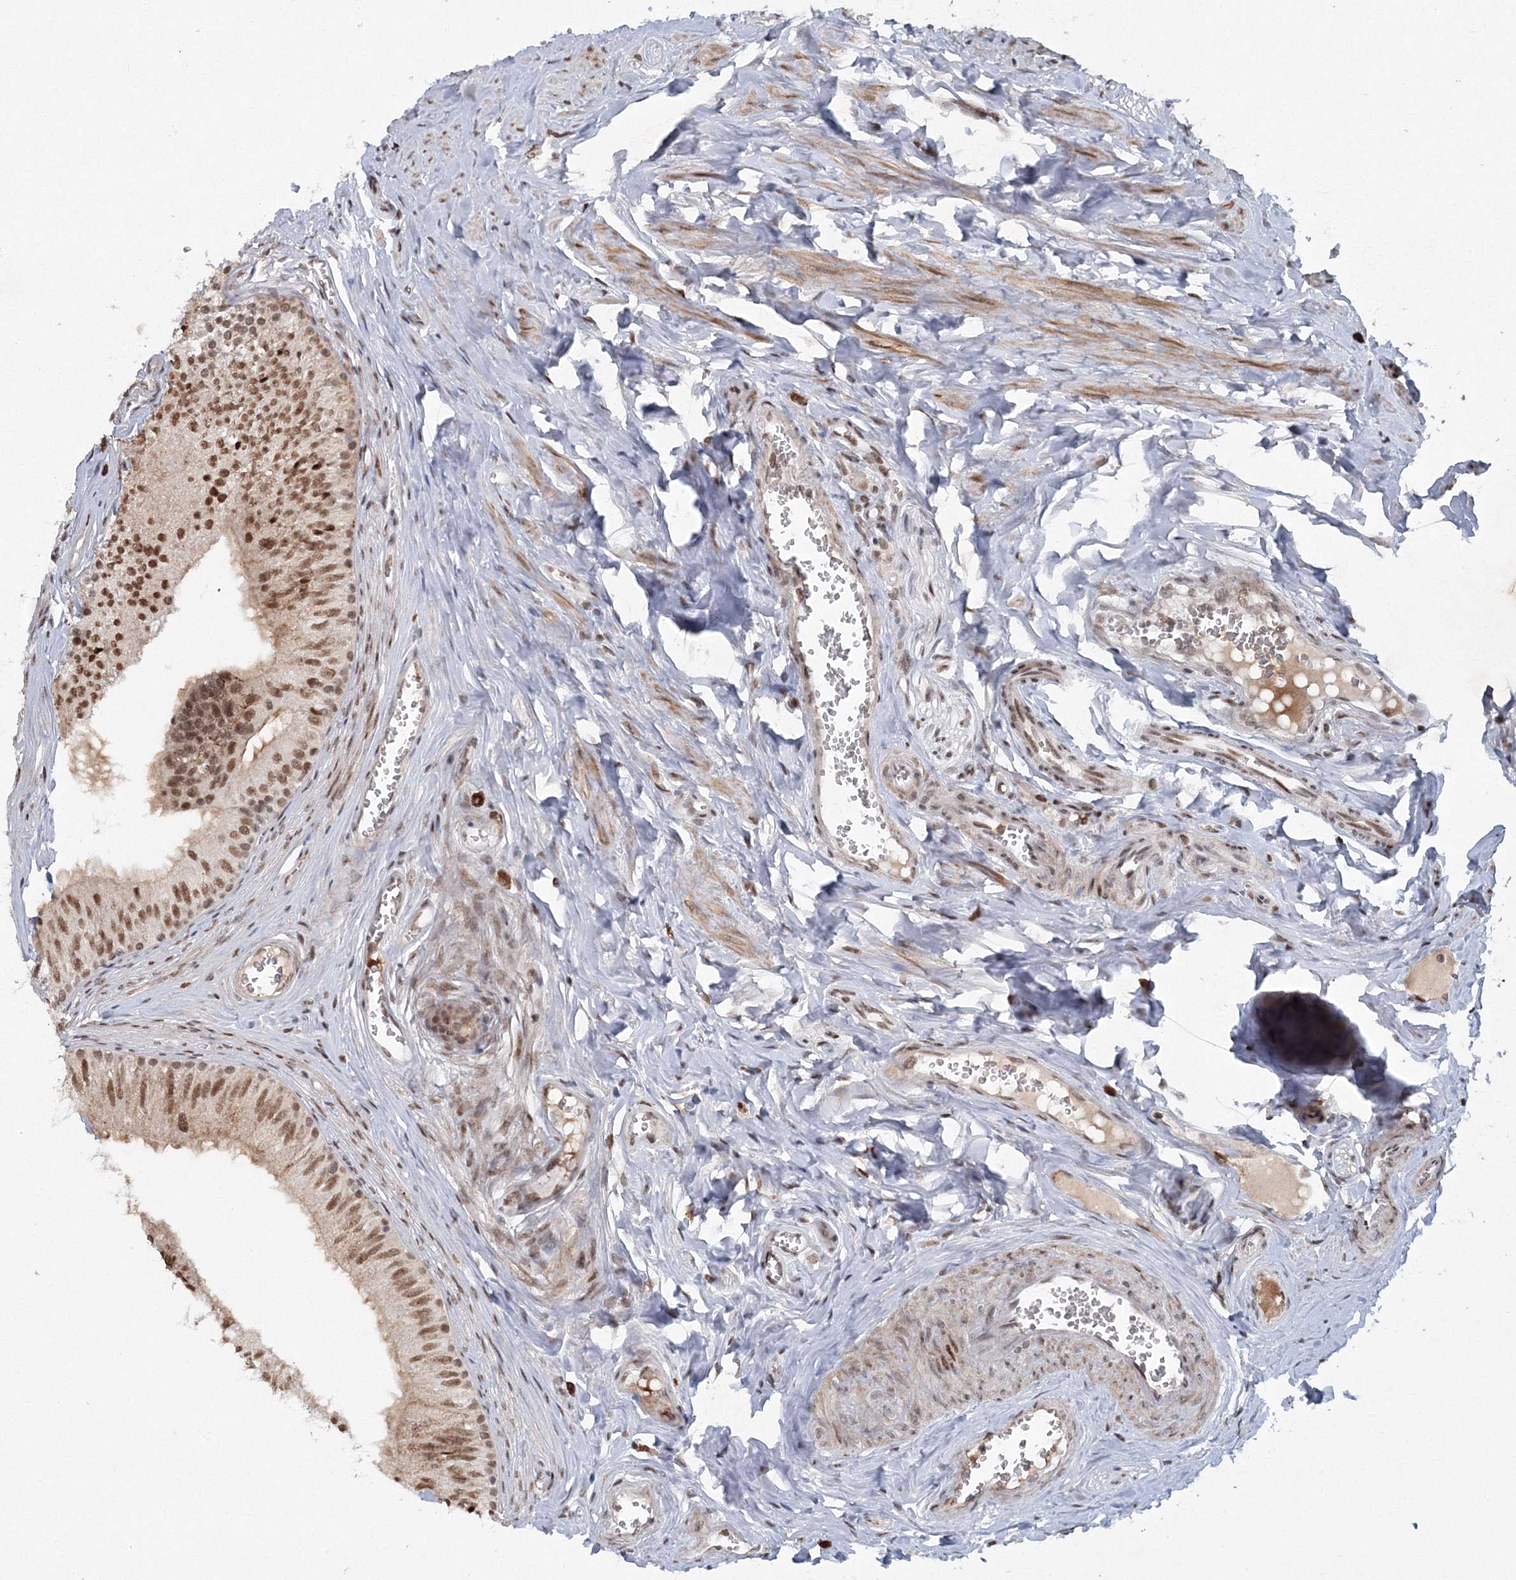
{"staining": {"intensity": "moderate", "quantity": ">75%", "location": "nuclear"}, "tissue": "epididymis", "cell_type": "Glandular cells", "image_type": "normal", "snomed": [{"axis": "morphology", "description": "Normal tissue, NOS"}, {"axis": "topography", "description": "Epididymis"}], "caption": "Moderate nuclear positivity is seen in approximately >75% of glandular cells in benign epididymis. The protein is stained brown, and the nuclei are stained in blue (DAB (3,3'-diaminobenzidine) IHC with brightfield microscopy, high magnification).", "gene": "C3orf33", "patient": {"sex": "male", "age": 46}}